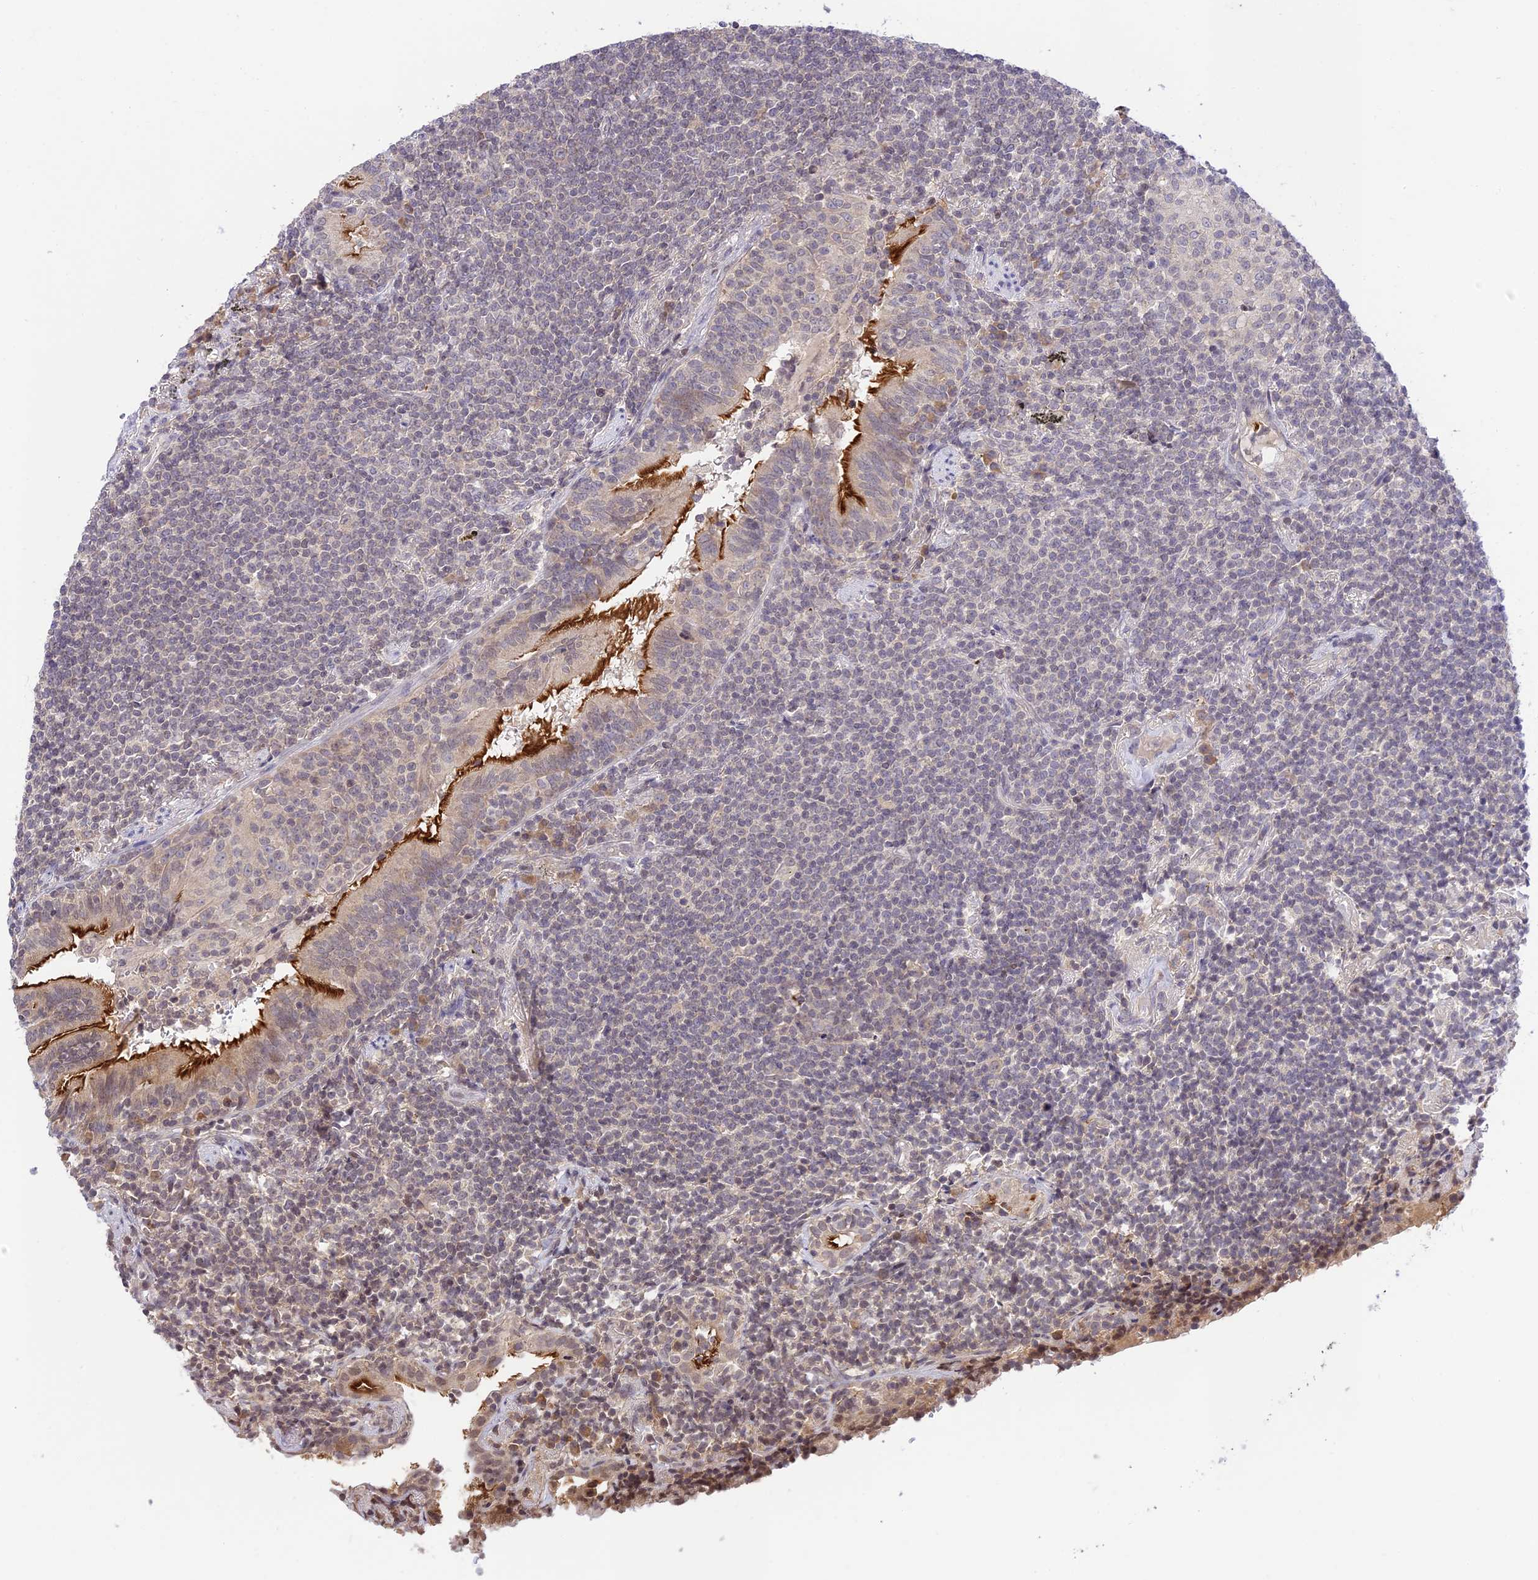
{"staining": {"intensity": "negative", "quantity": "none", "location": "none"}, "tissue": "lymphoma", "cell_type": "Tumor cells", "image_type": "cancer", "snomed": [{"axis": "morphology", "description": "Malignant lymphoma, non-Hodgkin's type, Low grade"}, {"axis": "topography", "description": "Lung"}], "caption": "Lymphoma was stained to show a protein in brown. There is no significant positivity in tumor cells.", "gene": "TEKT1", "patient": {"sex": "female", "age": 71}}